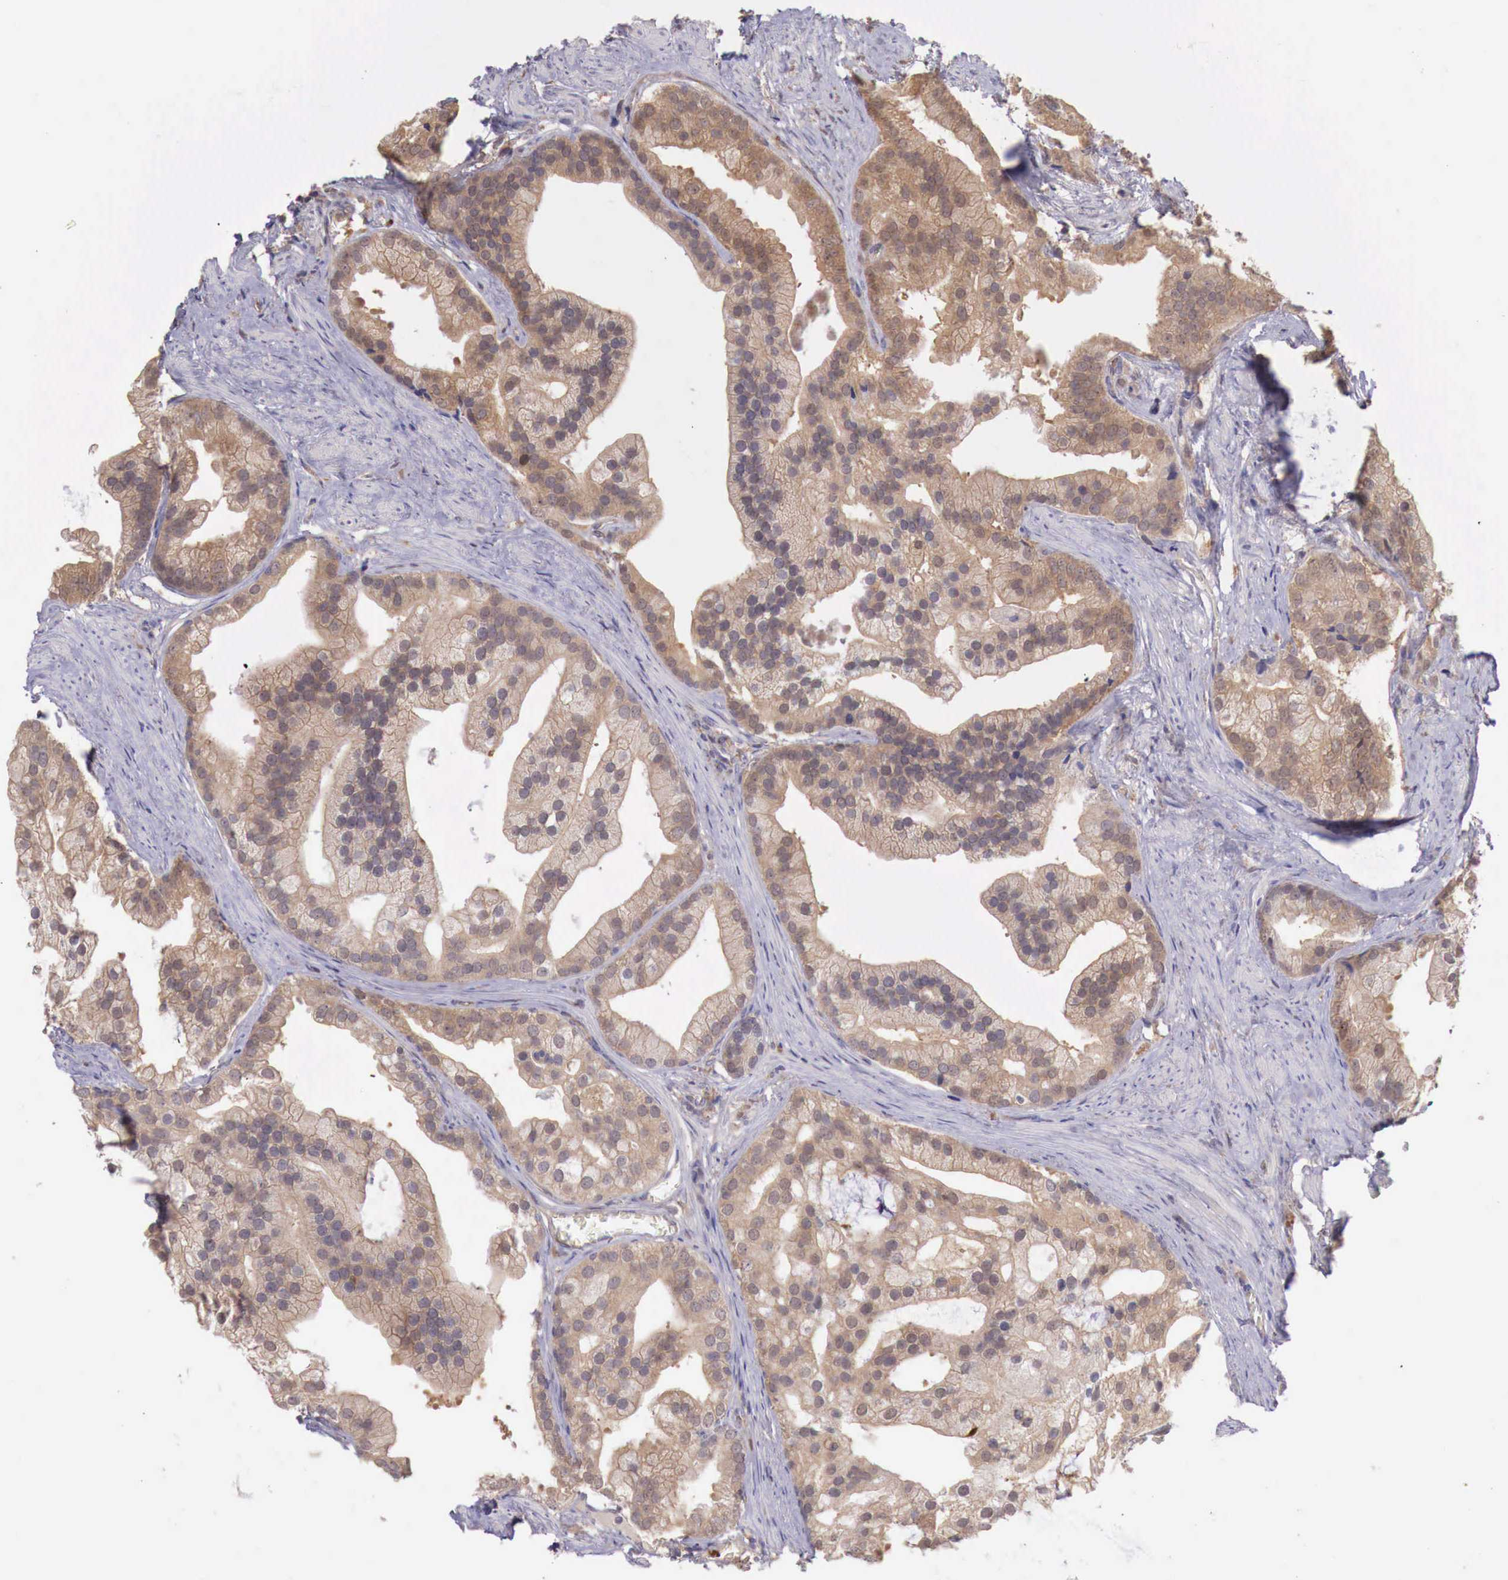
{"staining": {"intensity": "moderate", "quantity": ">75%", "location": "cytoplasmic/membranous"}, "tissue": "prostate cancer", "cell_type": "Tumor cells", "image_type": "cancer", "snomed": [{"axis": "morphology", "description": "Adenocarcinoma, Medium grade"}, {"axis": "topography", "description": "Prostate"}], "caption": "The histopathology image shows a brown stain indicating the presence of a protein in the cytoplasmic/membranous of tumor cells in prostate cancer (medium-grade adenocarcinoma).", "gene": "GAB2", "patient": {"sex": "male", "age": 65}}